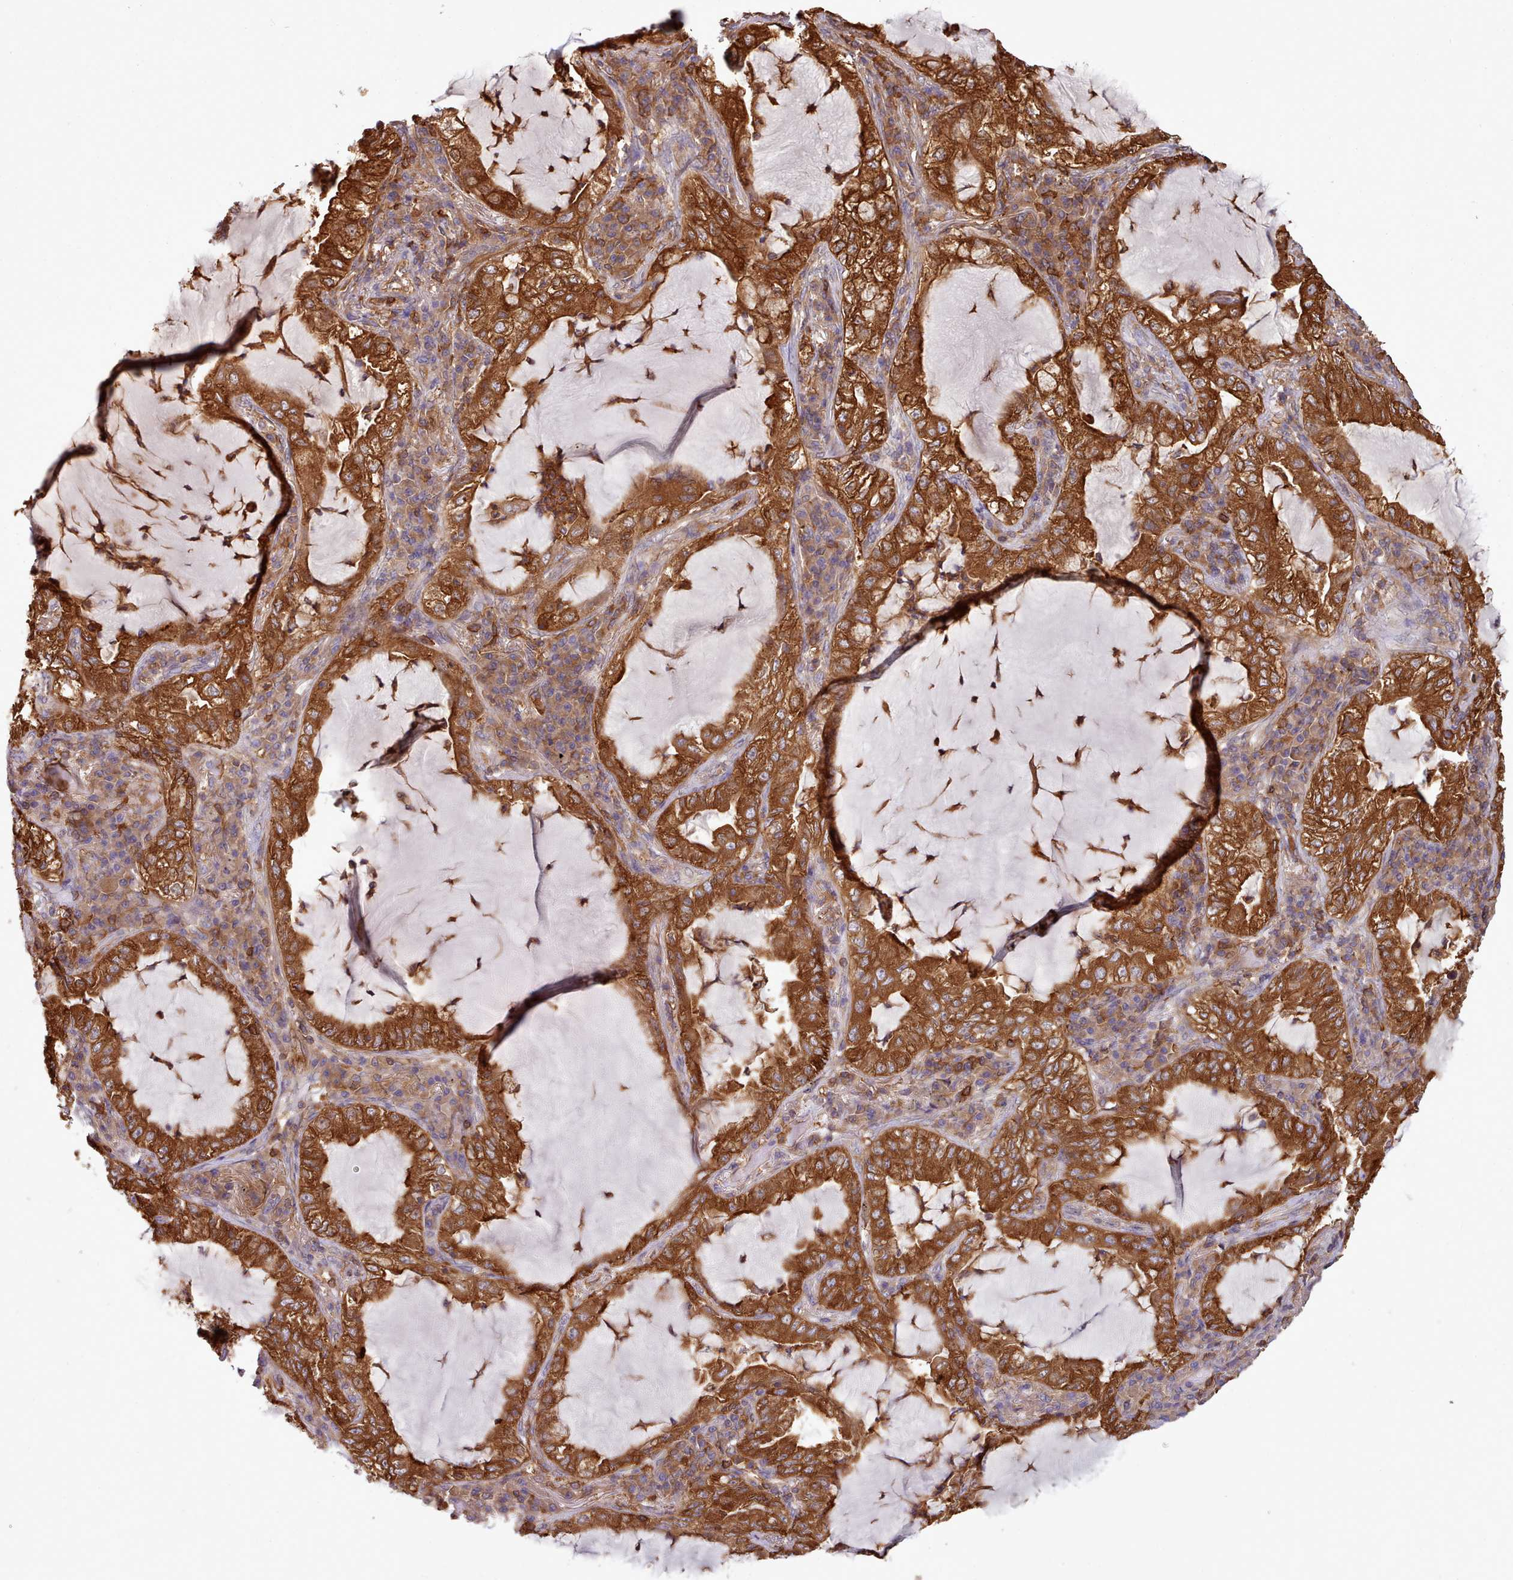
{"staining": {"intensity": "strong", "quantity": ">75%", "location": "cytoplasmic/membranous"}, "tissue": "lung cancer", "cell_type": "Tumor cells", "image_type": "cancer", "snomed": [{"axis": "morphology", "description": "Adenocarcinoma, NOS"}, {"axis": "topography", "description": "Lung"}], "caption": "Protein expression by immunohistochemistry shows strong cytoplasmic/membranous positivity in approximately >75% of tumor cells in lung cancer.", "gene": "SLC4A9", "patient": {"sex": "female", "age": 73}}